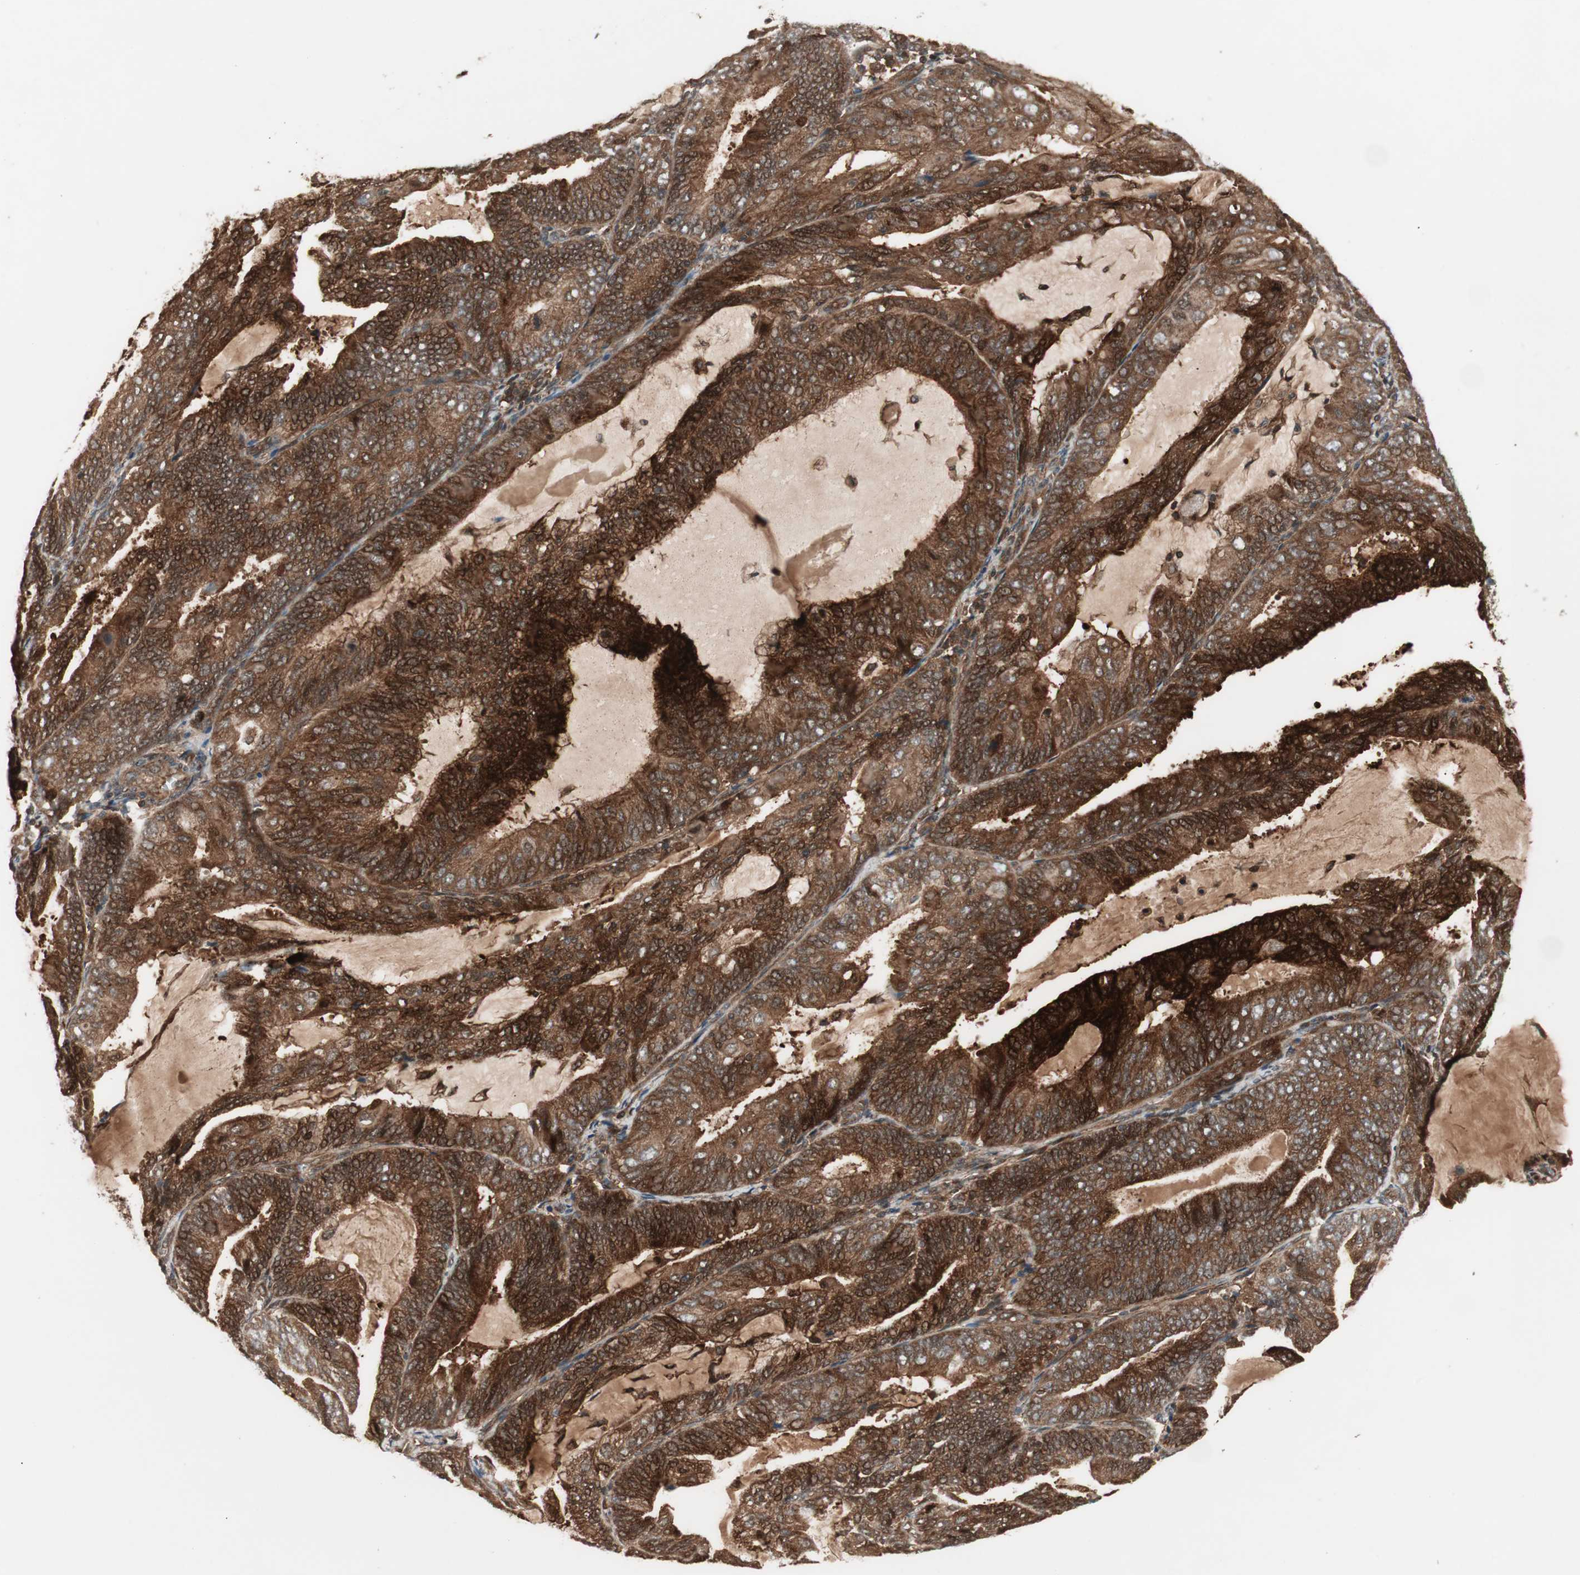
{"staining": {"intensity": "strong", "quantity": ">75%", "location": "cytoplasmic/membranous"}, "tissue": "endometrial cancer", "cell_type": "Tumor cells", "image_type": "cancer", "snomed": [{"axis": "morphology", "description": "Adenocarcinoma, NOS"}, {"axis": "topography", "description": "Endometrium"}], "caption": "Immunohistochemical staining of human endometrial cancer shows strong cytoplasmic/membranous protein positivity in about >75% of tumor cells.", "gene": "PRKG2", "patient": {"sex": "female", "age": 81}}